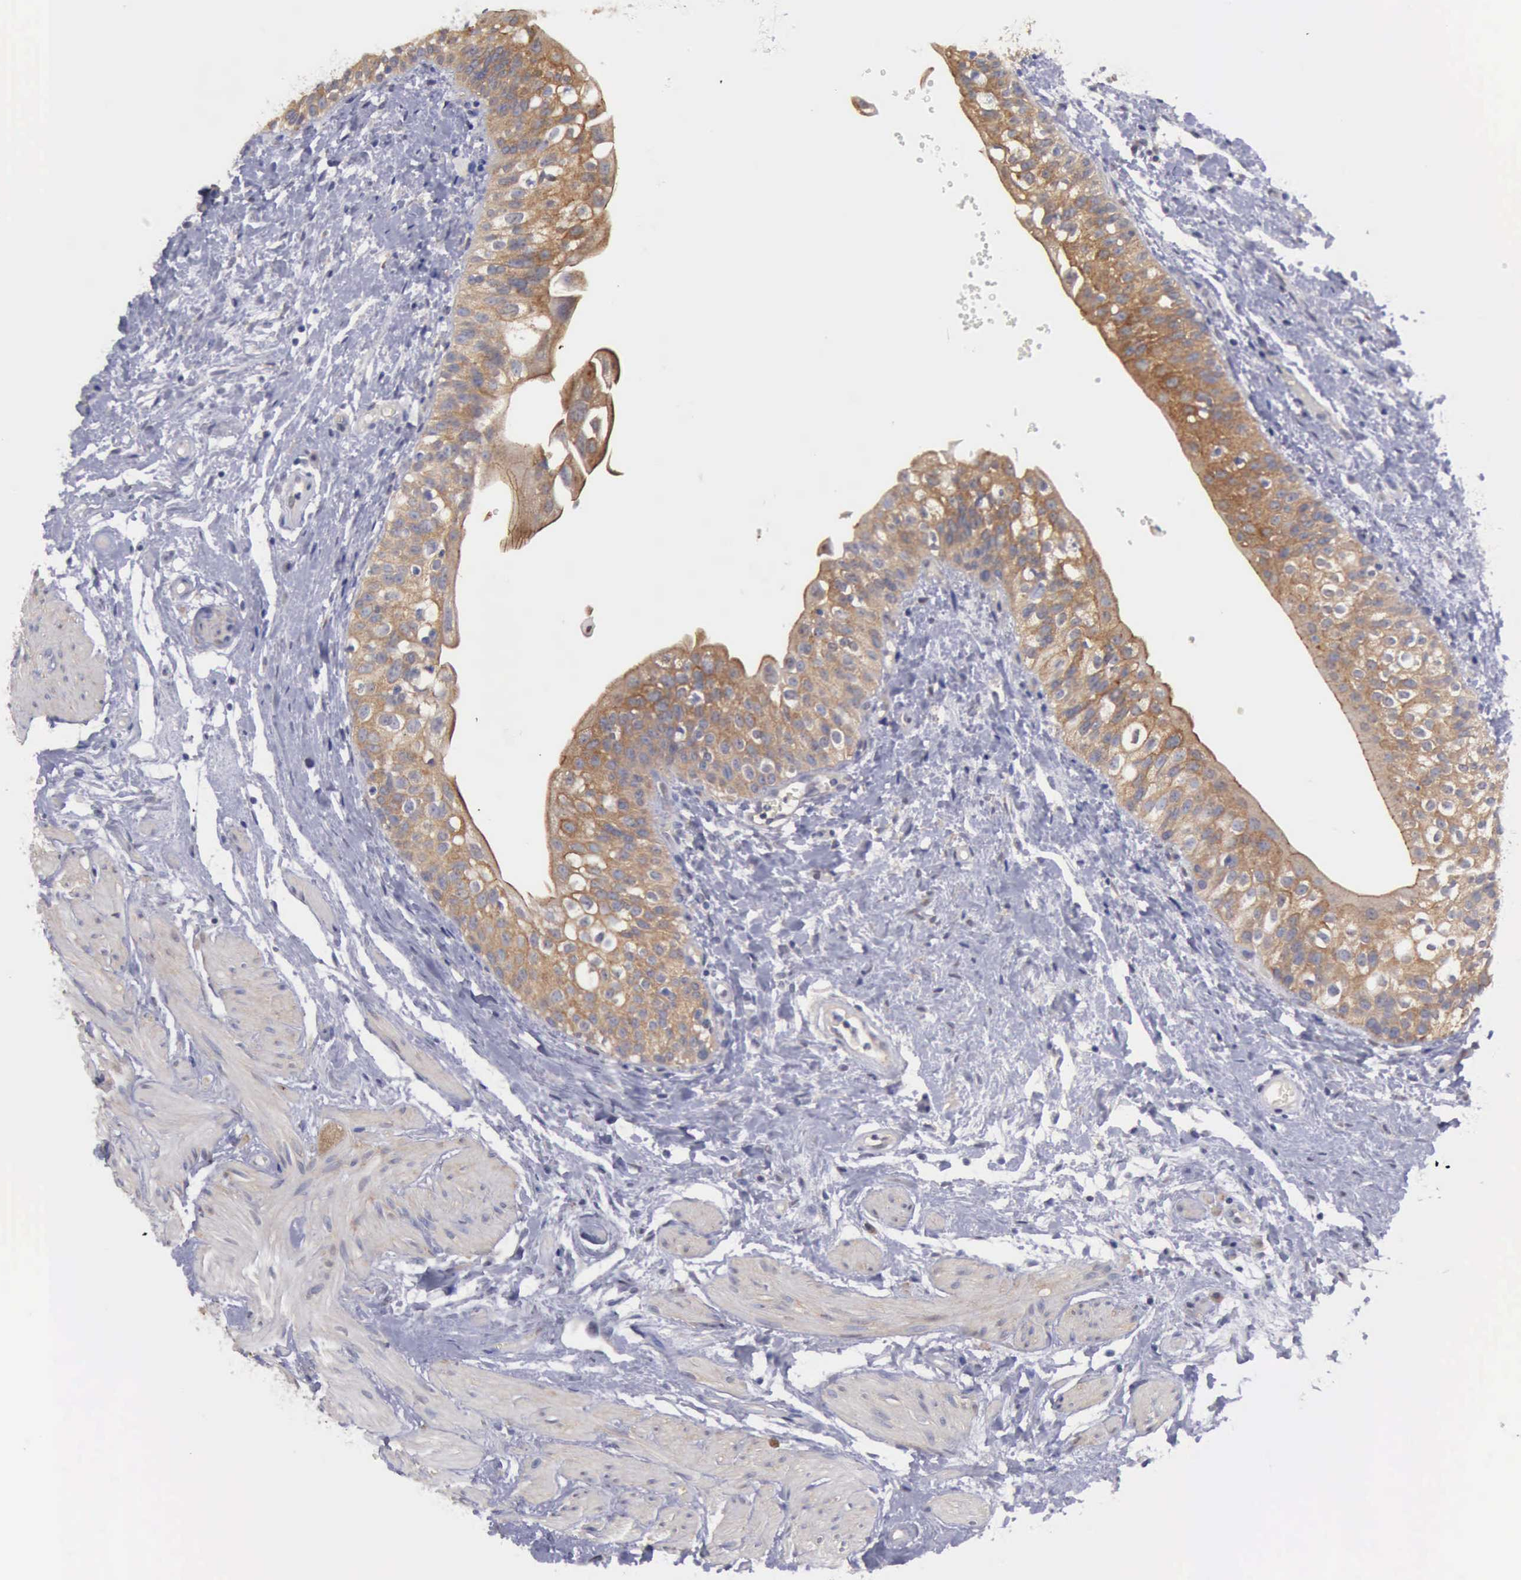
{"staining": {"intensity": "moderate", "quantity": ">75%", "location": "cytoplasmic/membranous"}, "tissue": "urinary bladder", "cell_type": "Urothelial cells", "image_type": "normal", "snomed": [{"axis": "morphology", "description": "Normal tissue, NOS"}, {"axis": "topography", "description": "Urinary bladder"}], "caption": "There is medium levels of moderate cytoplasmic/membranous positivity in urothelial cells of benign urinary bladder, as demonstrated by immunohistochemical staining (brown color).", "gene": "PHKA1", "patient": {"sex": "female", "age": 55}}